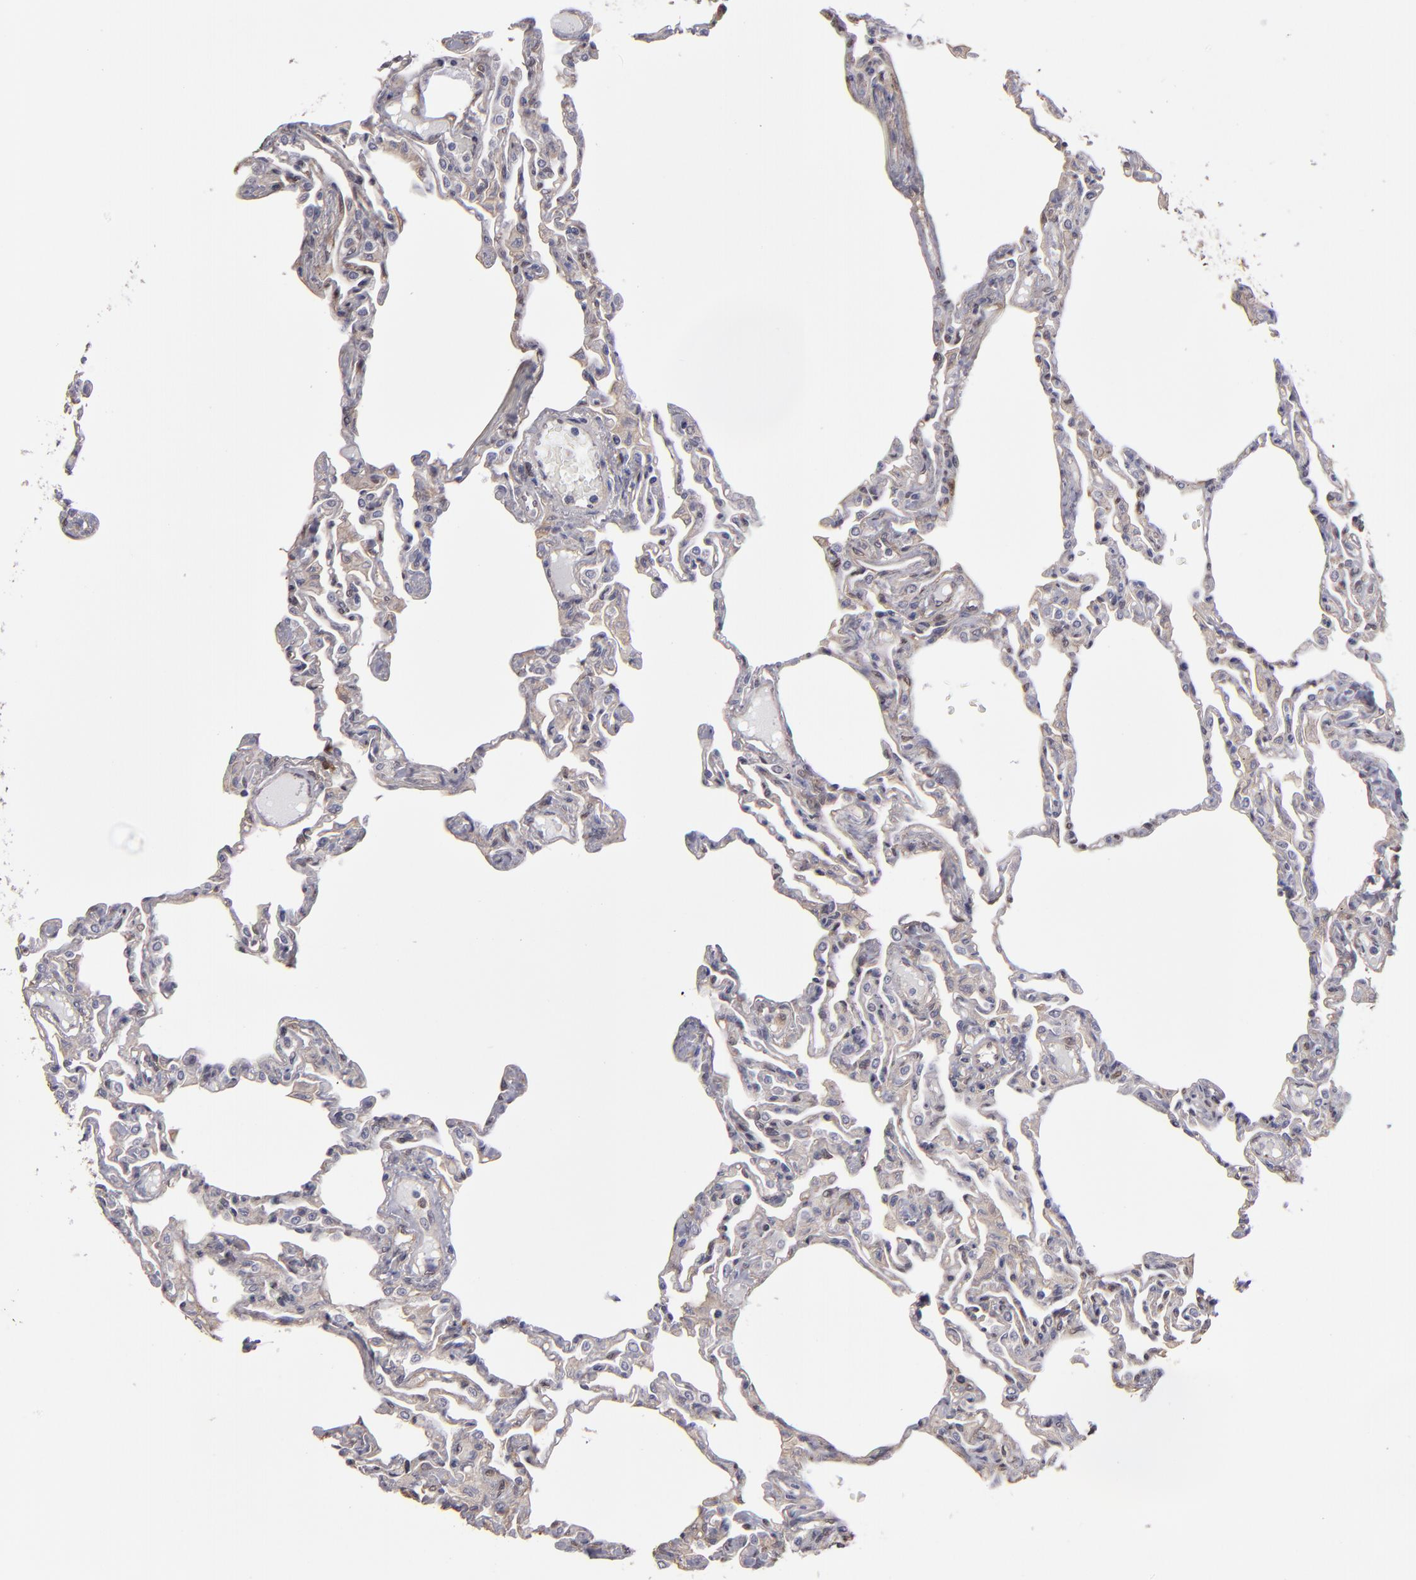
{"staining": {"intensity": "weak", "quantity": "<25%", "location": "cytoplasmic/membranous,nuclear"}, "tissue": "lung", "cell_type": "Alveolar cells", "image_type": "normal", "snomed": [{"axis": "morphology", "description": "Normal tissue, NOS"}, {"axis": "topography", "description": "Lung"}], "caption": "IHC of unremarkable lung exhibits no positivity in alveolar cells.", "gene": "NDRG2", "patient": {"sex": "female", "age": 49}}